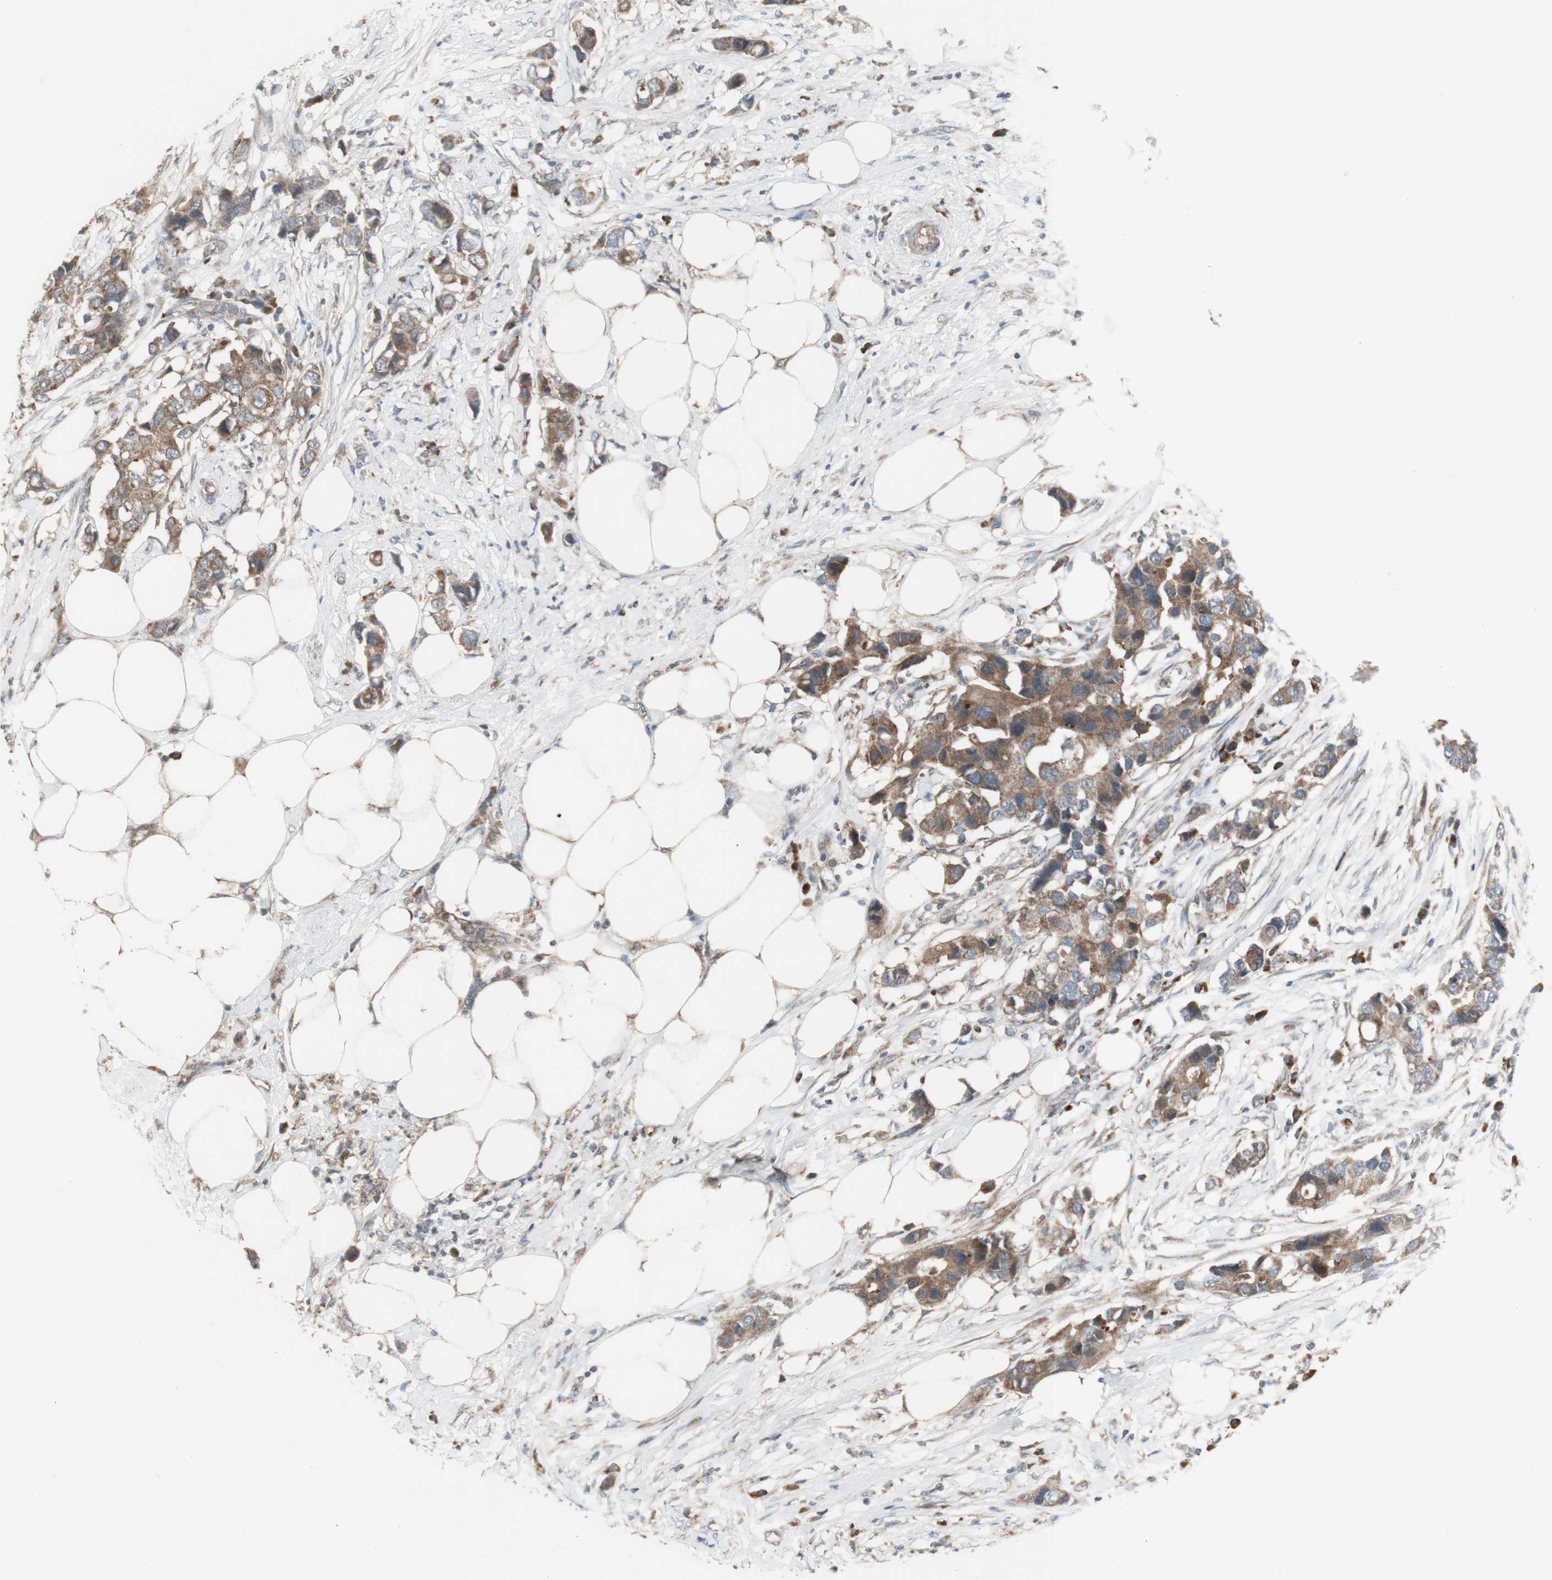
{"staining": {"intensity": "moderate", "quantity": ">75%", "location": "cytoplasmic/membranous"}, "tissue": "breast cancer", "cell_type": "Tumor cells", "image_type": "cancer", "snomed": [{"axis": "morphology", "description": "Normal tissue, NOS"}, {"axis": "morphology", "description": "Duct carcinoma"}, {"axis": "topography", "description": "Breast"}], "caption": "This histopathology image displays immunohistochemistry (IHC) staining of human breast intraductal carcinoma, with medium moderate cytoplasmic/membranous expression in about >75% of tumor cells.", "gene": "SHC1", "patient": {"sex": "female", "age": 50}}